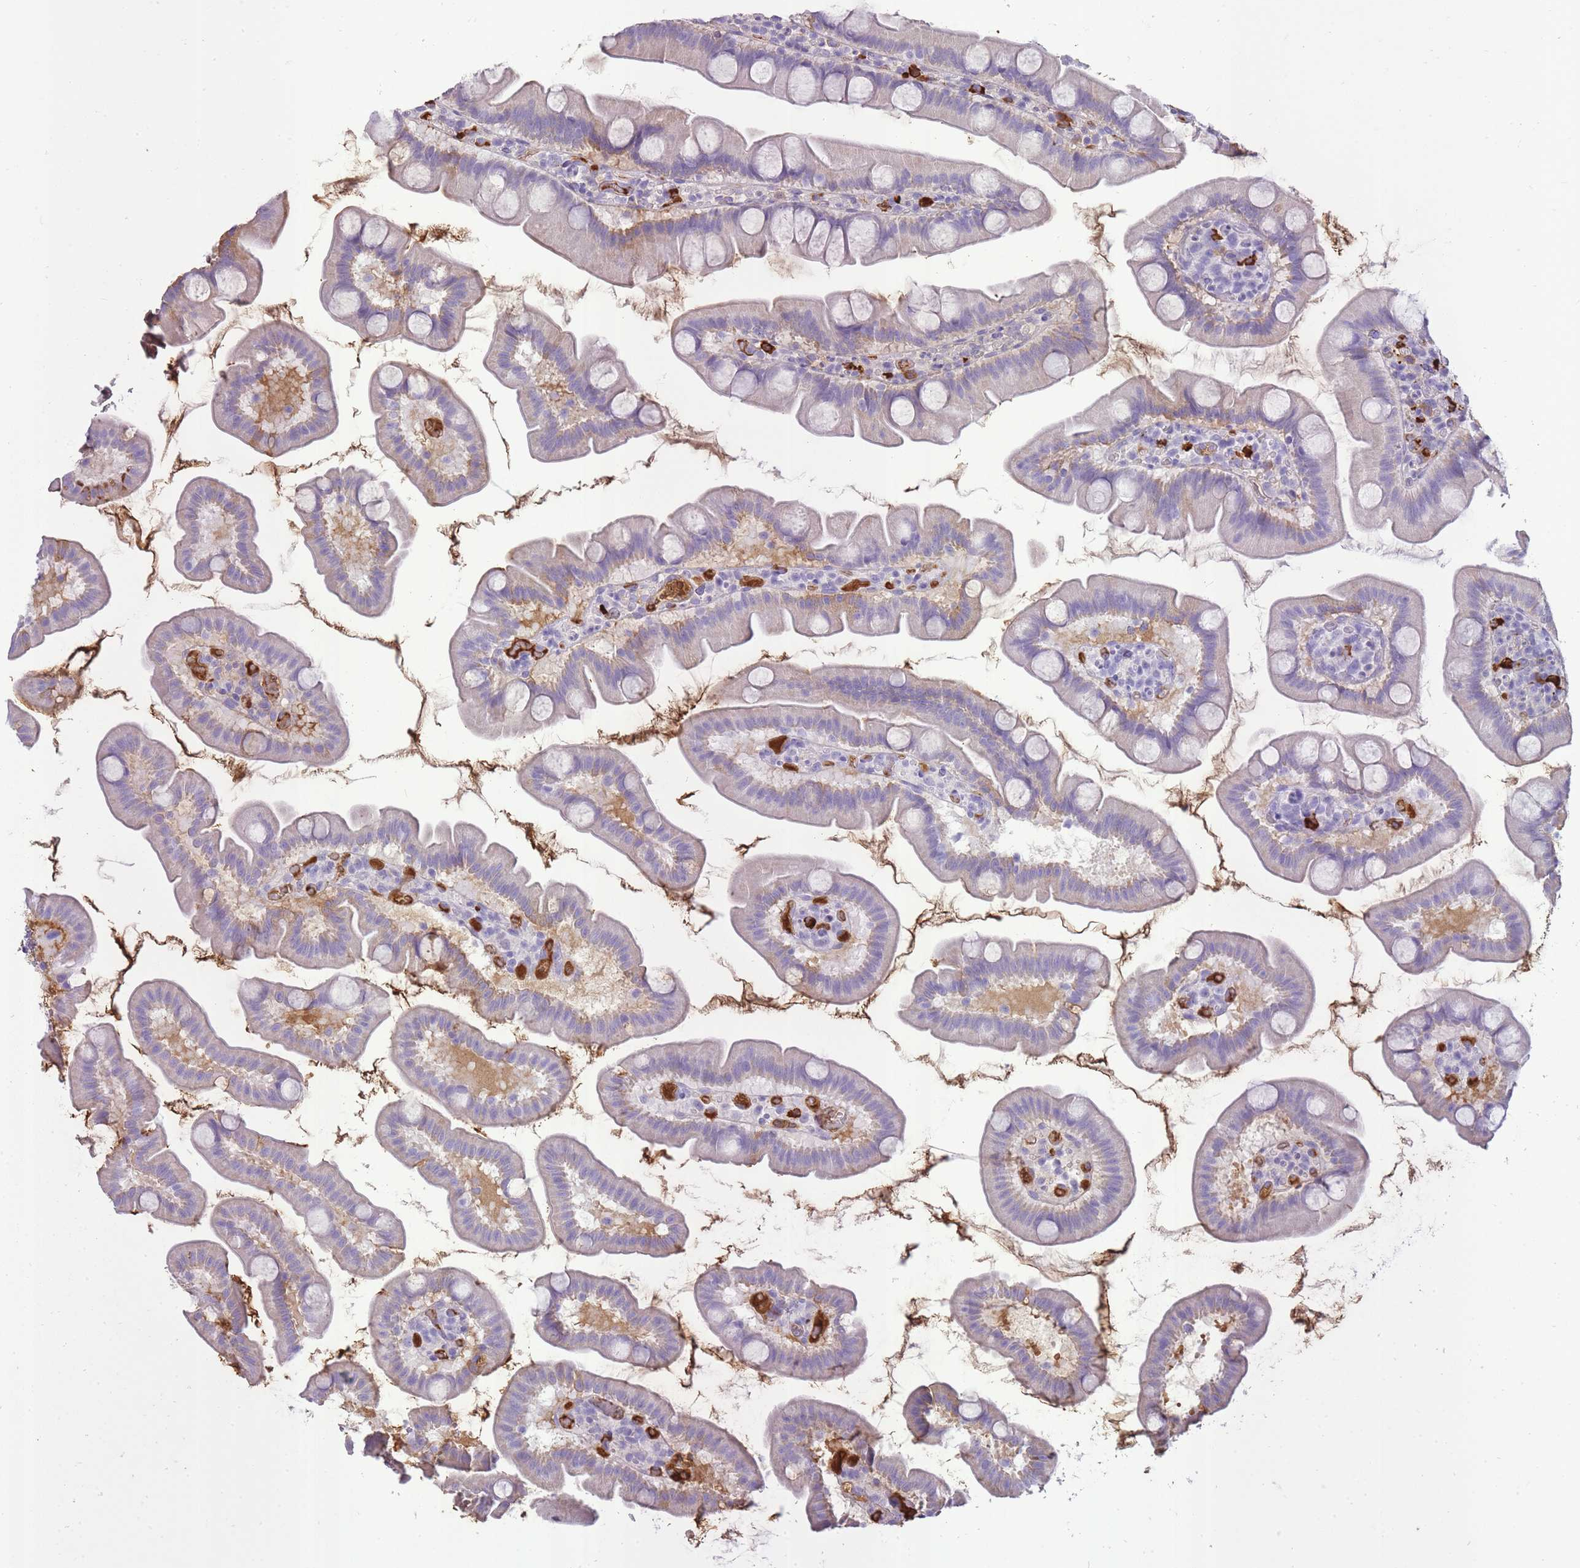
{"staining": {"intensity": "weak", "quantity": "<25%", "location": "cytoplasmic/membranous"}, "tissue": "small intestine", "cell_type": "Glandular cells", "image_type": "normal", "snomed": [{"axis": "morphology", "description": "Normal tissue, NOS"}, {"axis": "topography", "description": "Small intestine"}], "caption": "Immunohistochemistry (IHC) histopathology image of unremarkable small intestine: small intestine stained with DAB demonstrates no significant protein staining in glandular cells.", "gene": "IGKV1", "patient": {"sex": "female", "age": 68}}